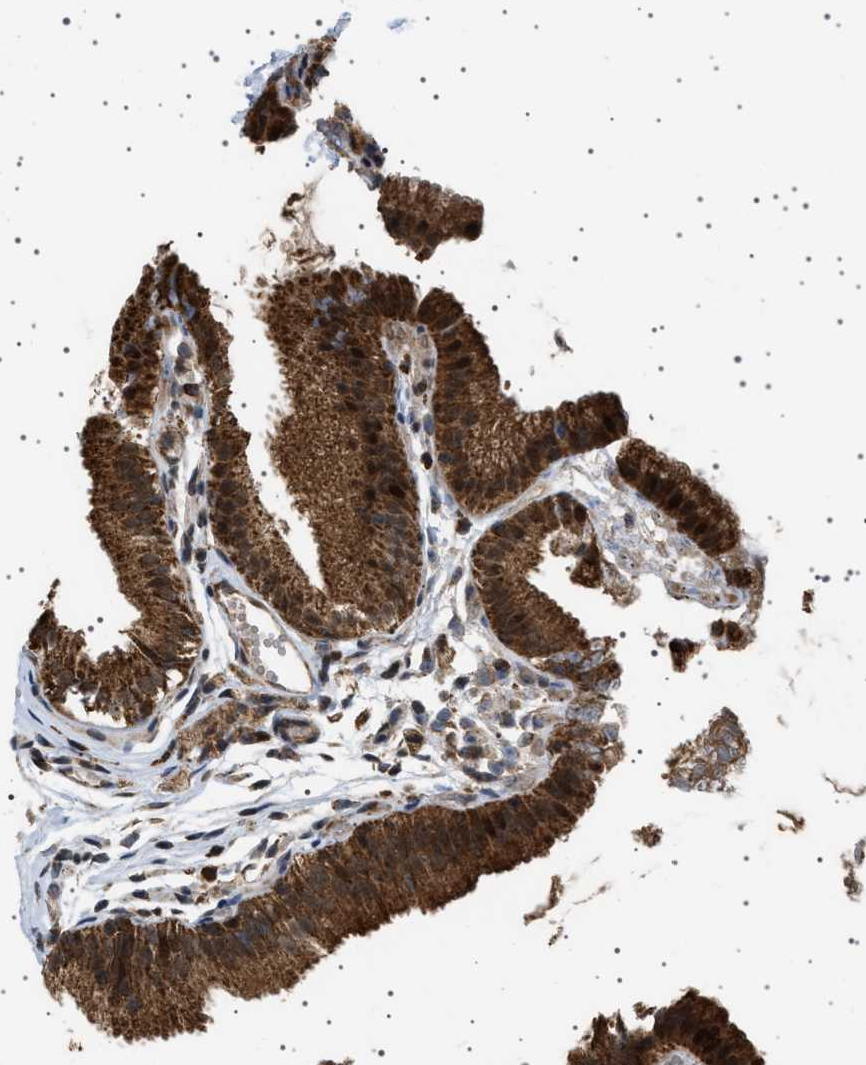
{"staining": {"intensity": "strong", "quantity": ">75%", "location": "cytoplasmic/membranous,nuclear"}, "tissue": "gallbladder", "cell_type": "Glandular cells", "image_type": "normal", "snomed": [{"axis": "morphology", "description": "Normal tissue, NOS"}, {"axis": "topography", "description": "Gallbladder"}], "caption": "Protein staining of normal gallbladder demonstrates strong cytoplasmic/membranous,nuclear staining in approximately >75% of glandular cells.", "gene": "MELK", "patient": {"sex": "female", "age": 26}}